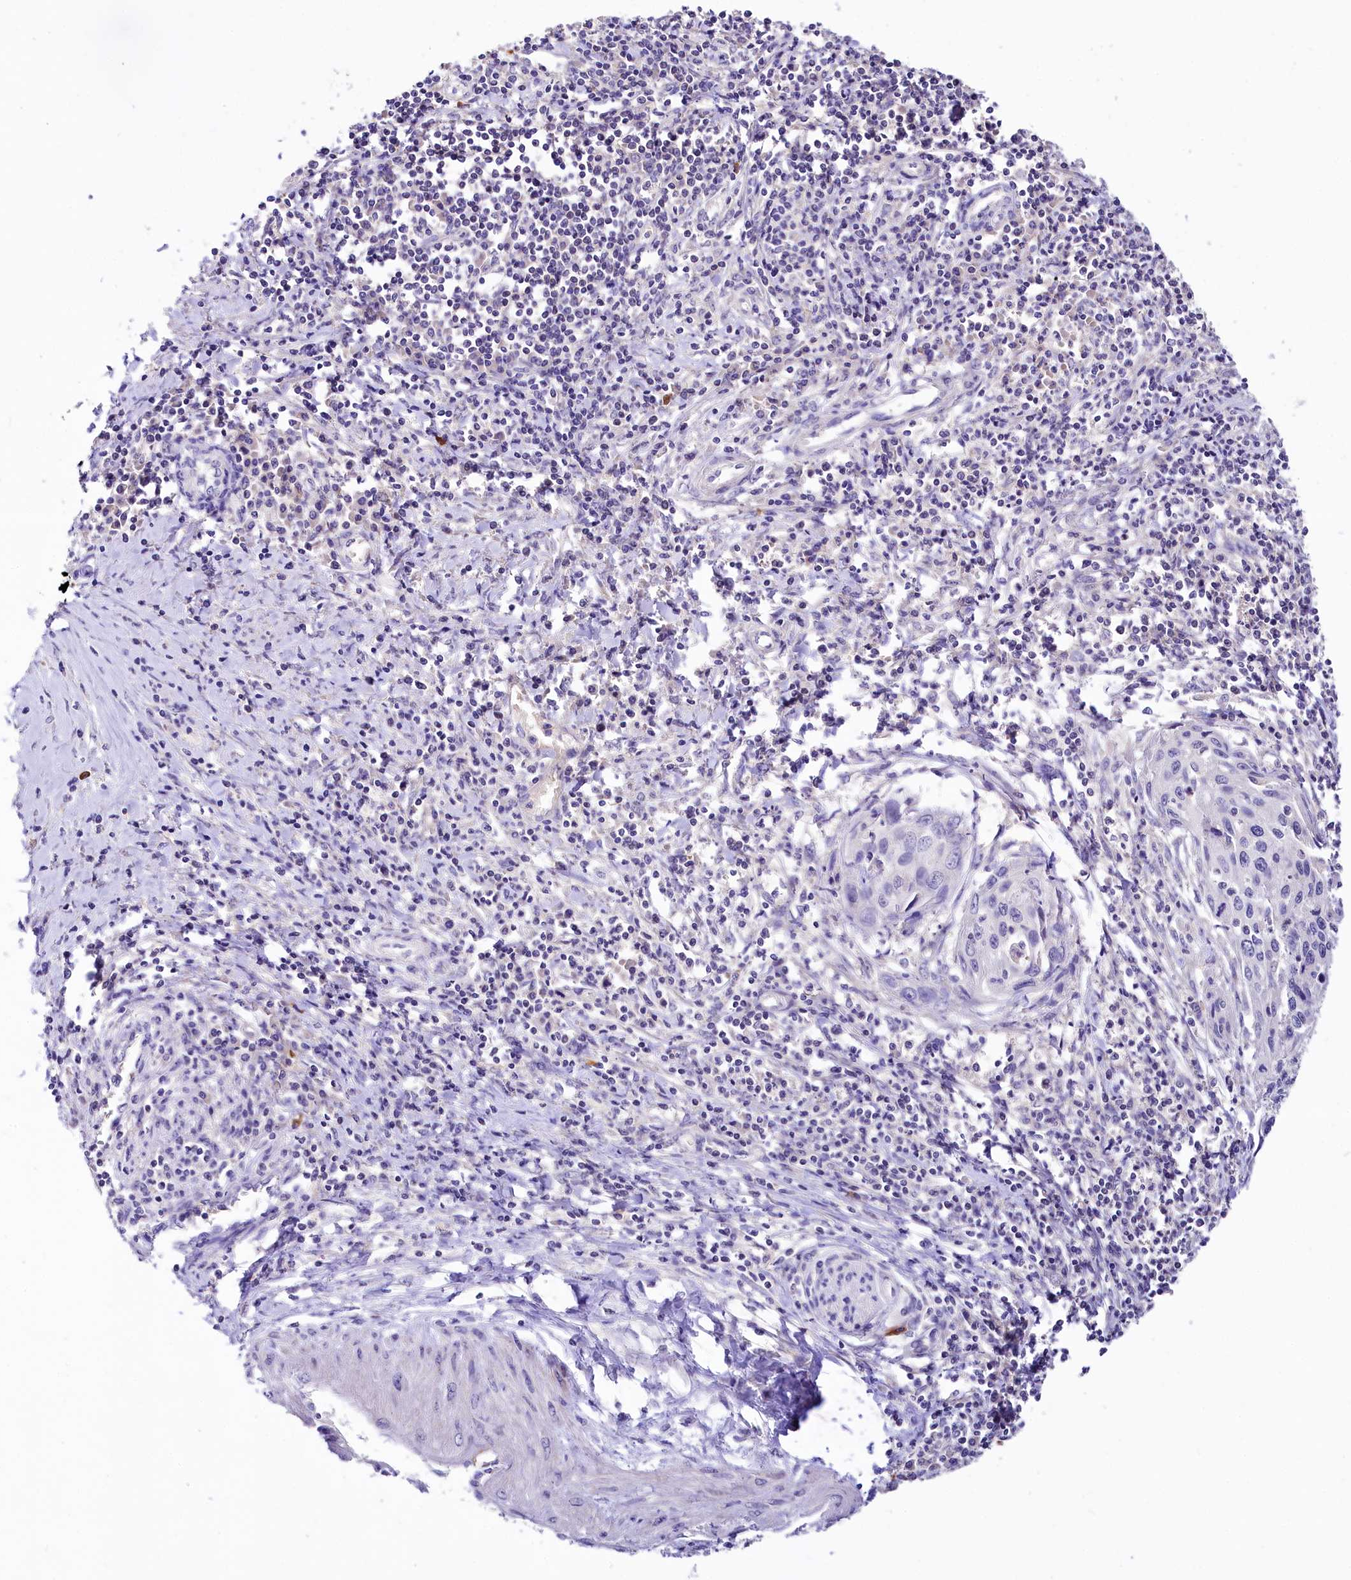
{"staining": {"intensity": "negative", "quantity": "none", "location": "none"}, "tissue": "cervical cancer", "cell_type": "Tumor cells", "image_type": "cancer", "snomed": [{"axis": "morphology", "description": "Squamous cell carcinoma, NOS"}, {"axis": "topography", "description": "Cervix"}], "caption": "IHC image of human cervical cancer (squamous cell carcinoma) stained for a protein (brown), which exhibits no expression in tumor cells.", "gene": "ABHD5", "patient": {"sex": "female", "age": 32}}